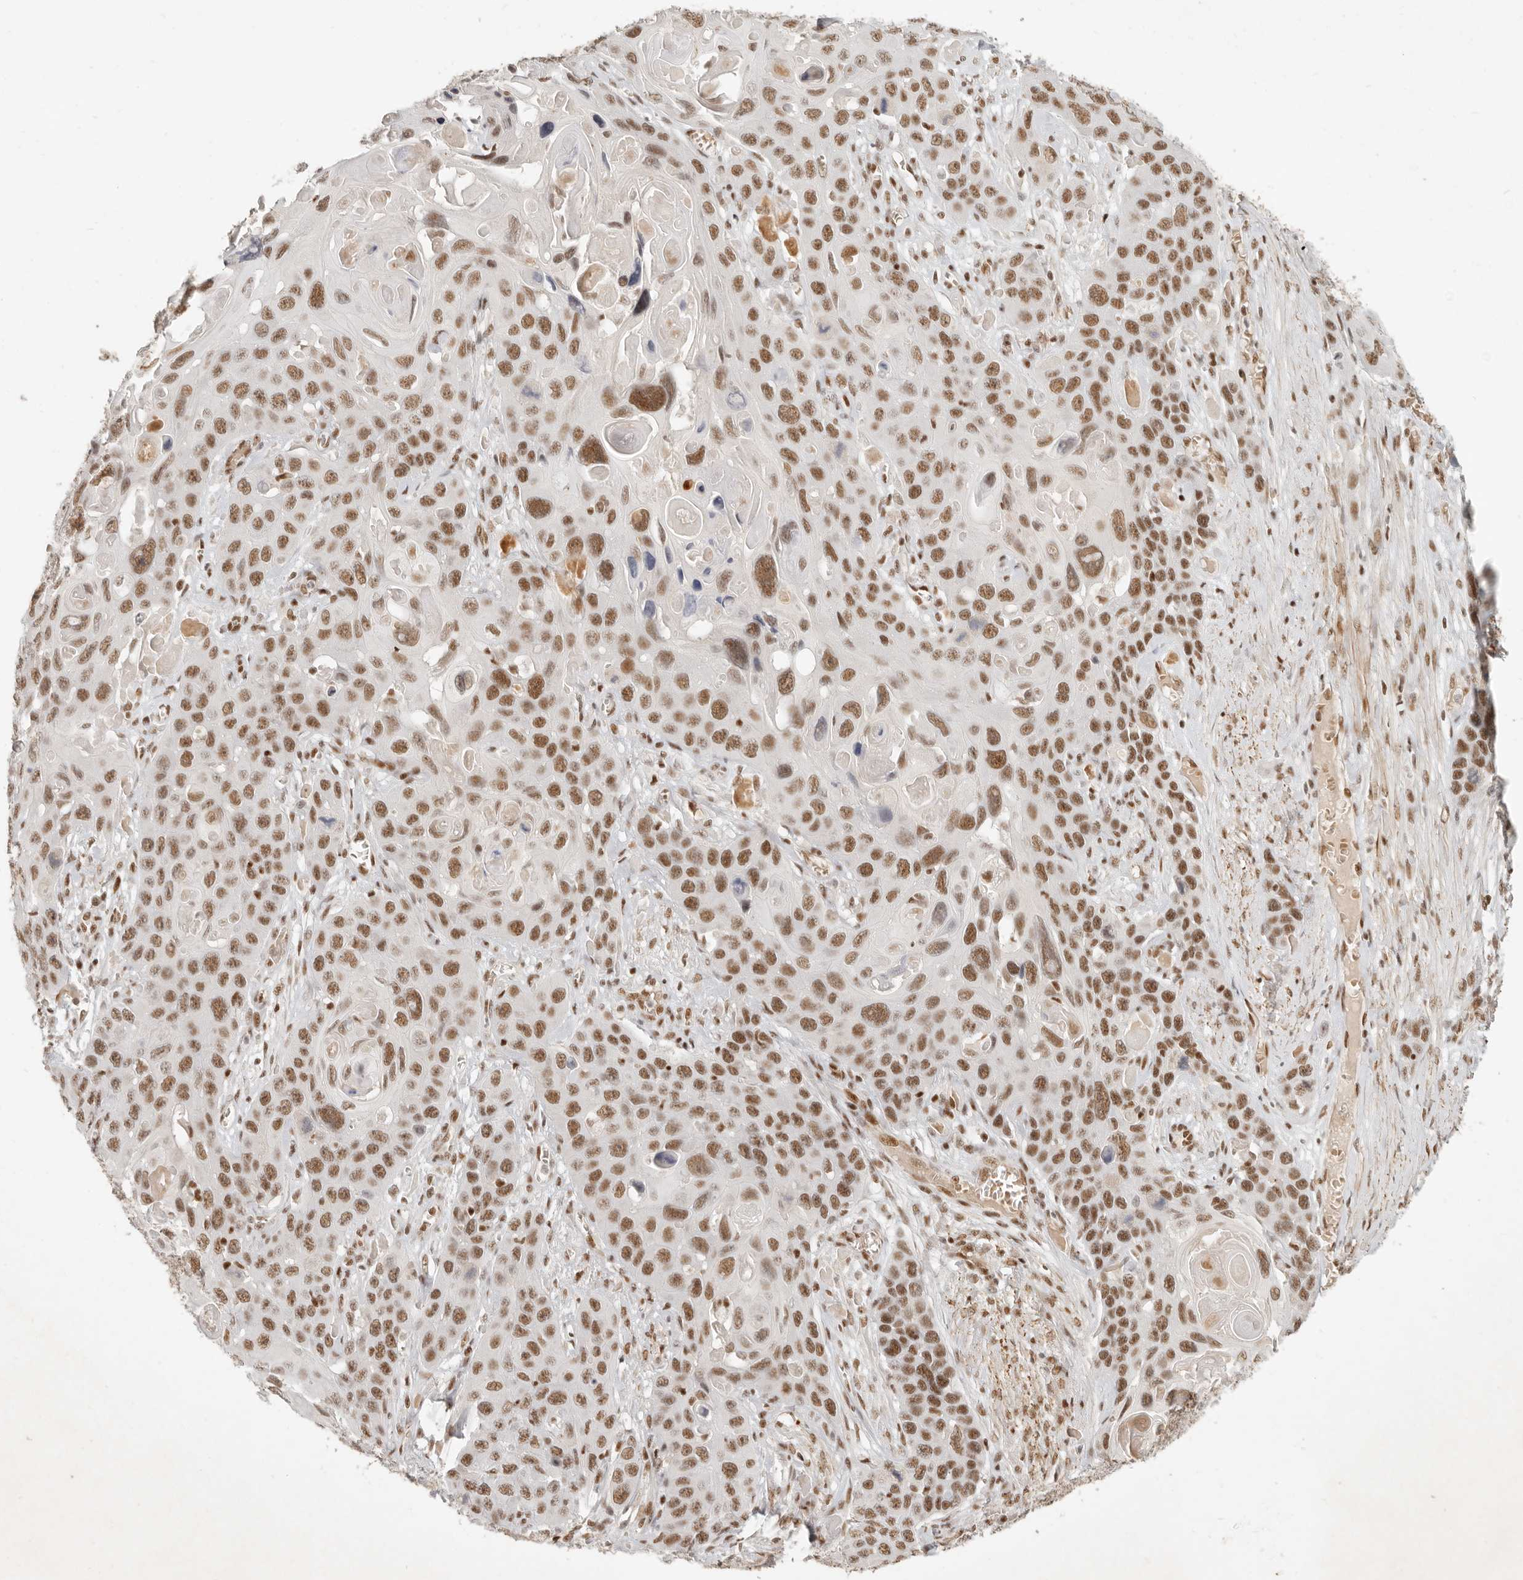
{"staining": {"intensity": "moderate", "quantity": ">75%", "location": "nuclear"}, "tissue": "skin cancer", "cell_type": "Tumor cells", "image_type": "cancer", "snomed": [{"axis": "morphology", "description": "Squamous cell carcinoma, NOS"}, {"axis": "topography", "description": "Skin"}], "caption": "Protein expression analysis of skin squamous cell carcinoma shows moderate nuclear positivity in about >75% of tumor cells.", "gene": "GABPA", "patient": {"sex": "male", "age": 55}}